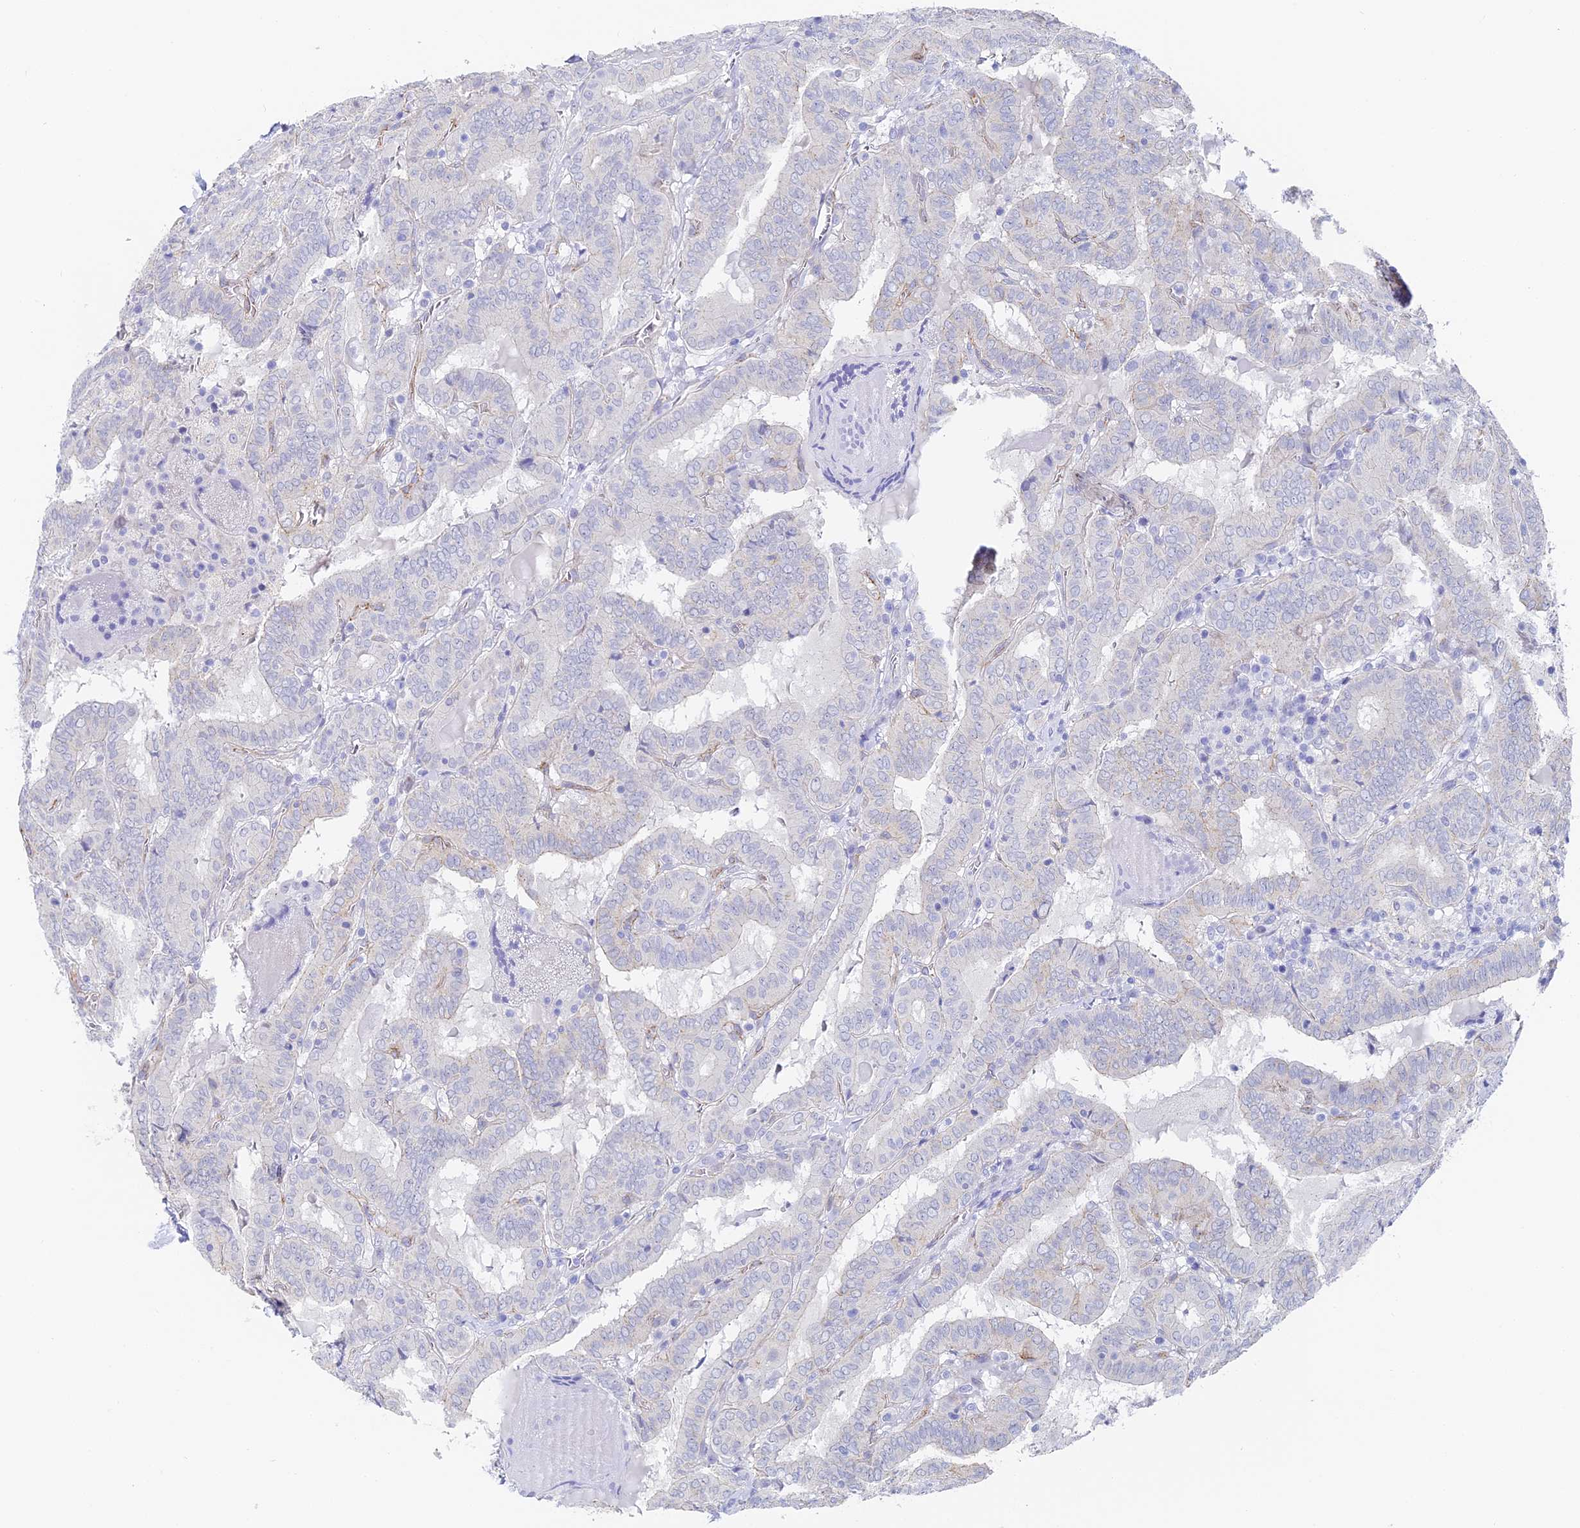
{"staining": {"intensity": "negative", "quantity": "none", "location": "none"}, "tissue": "thyroid cancer", "cell_type": "Tumor cells", "image_type": "cancer", "snomed": [{"axis": "morphology", "description": "Papillary adenocarcinoma, NOS"}, {"axis": "topography", "description": "Thyroid gland"}], "caption": "This micrograph is of thyroid cancer stained with IHC to label a protein in brown with the nuclei are counter-stained blue. There is no positivity in tumor cells. The staining is performed using DAB (3,3'-diaminobenzidine) brown chromogen with nuclei counter-stained in using hematoxylin.", "gene": "GJA1", "patient": {"sex": "female", "age": 72}}